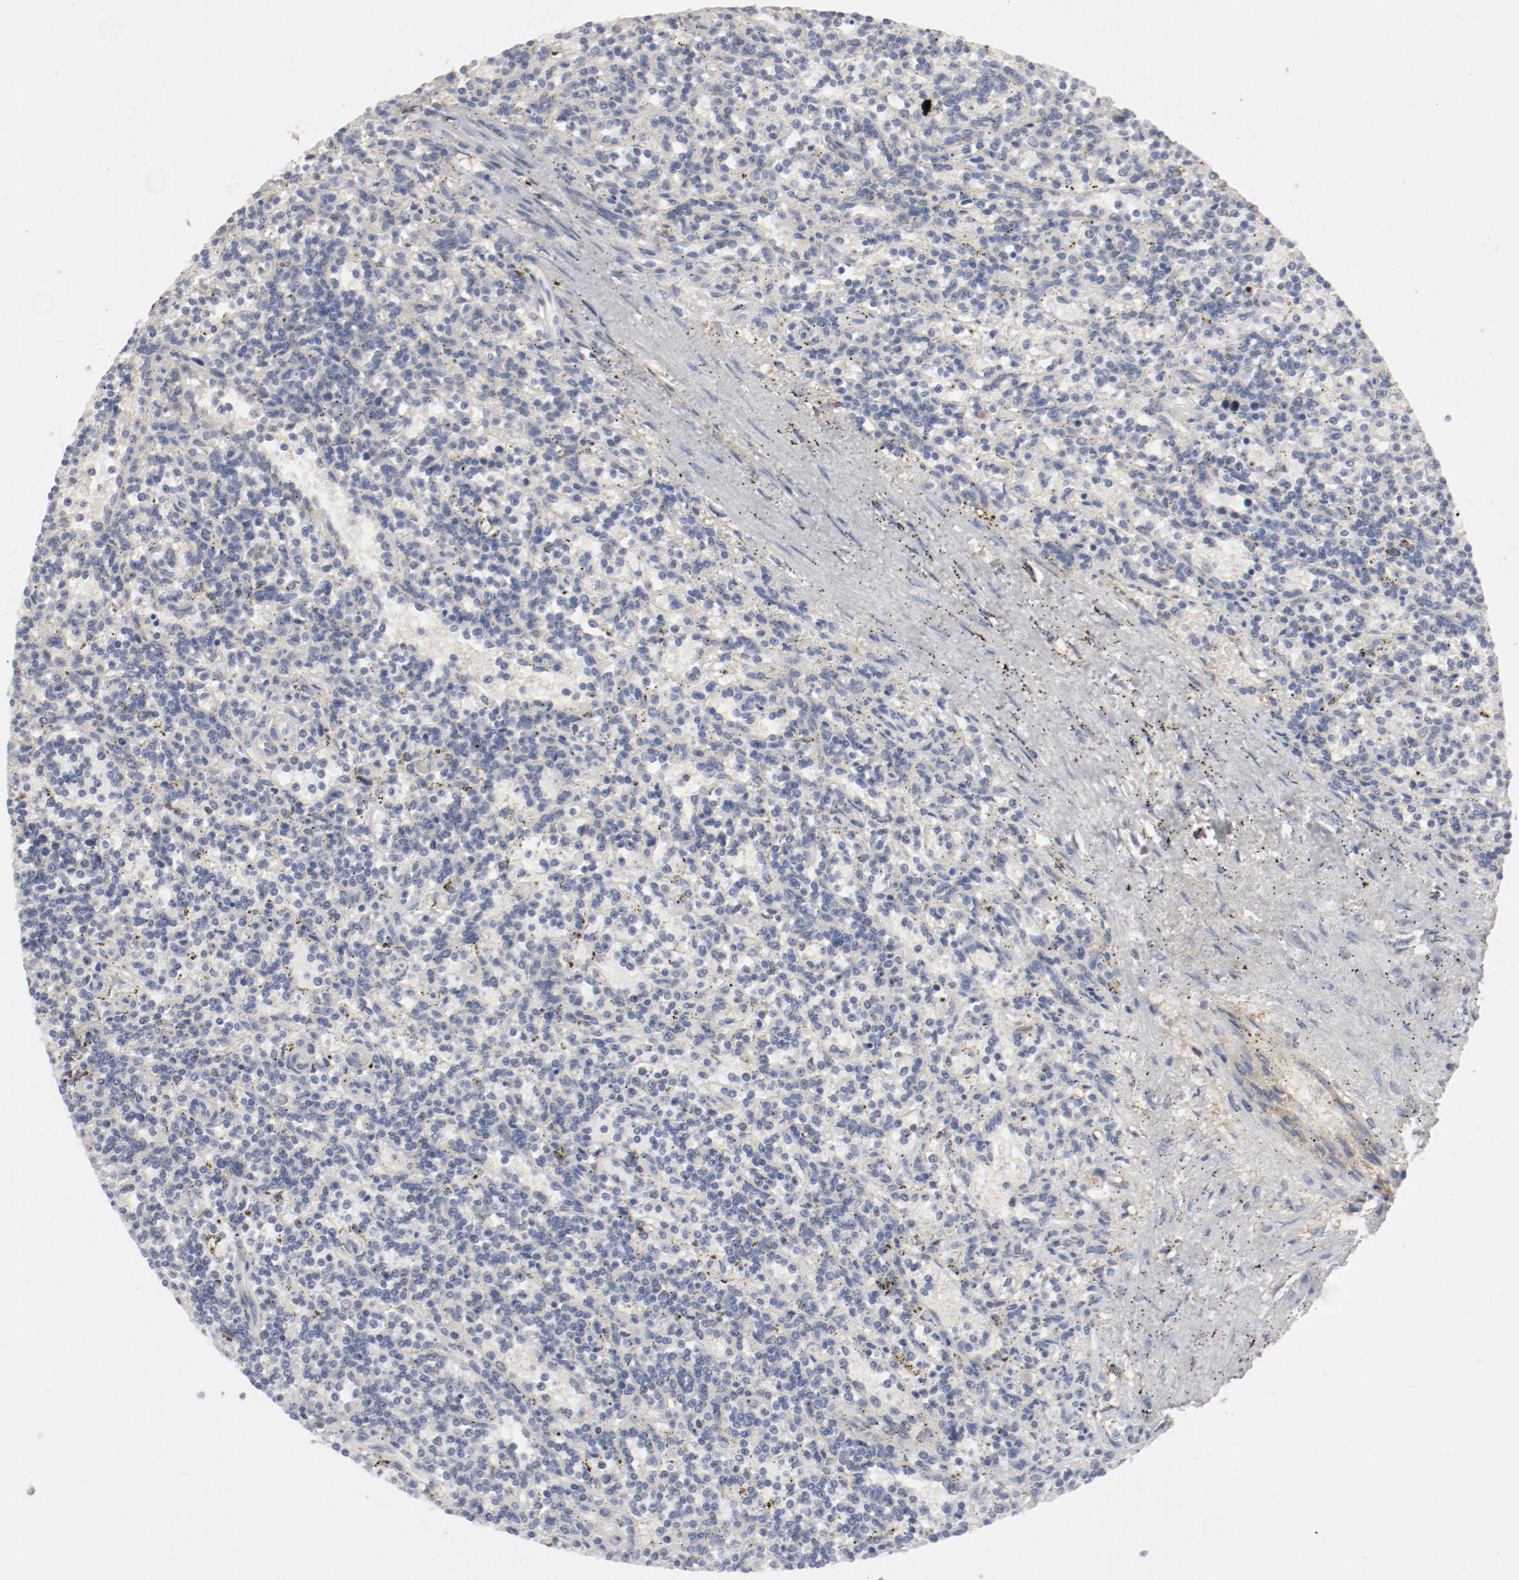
{"staining": {"intensity": "negative", "quantity": "none", "location": "none"}, "tissue": "lymphoma", "cell_type": "Tumor cells", "image_type": "cancer", "snomed": [{"axis": "morphology", "description": "Malignant lymphoma, non-Hodgkin's type, Low grade"}, {"axis": "topography", "description": "Spleen"}], "caption": "There is no significant expression in tumor cells of low-grade malignant lymphoma, non-Hodgkin's type.", "gene": "CDK1", "patient": {"sex": "male", "age": 73}}